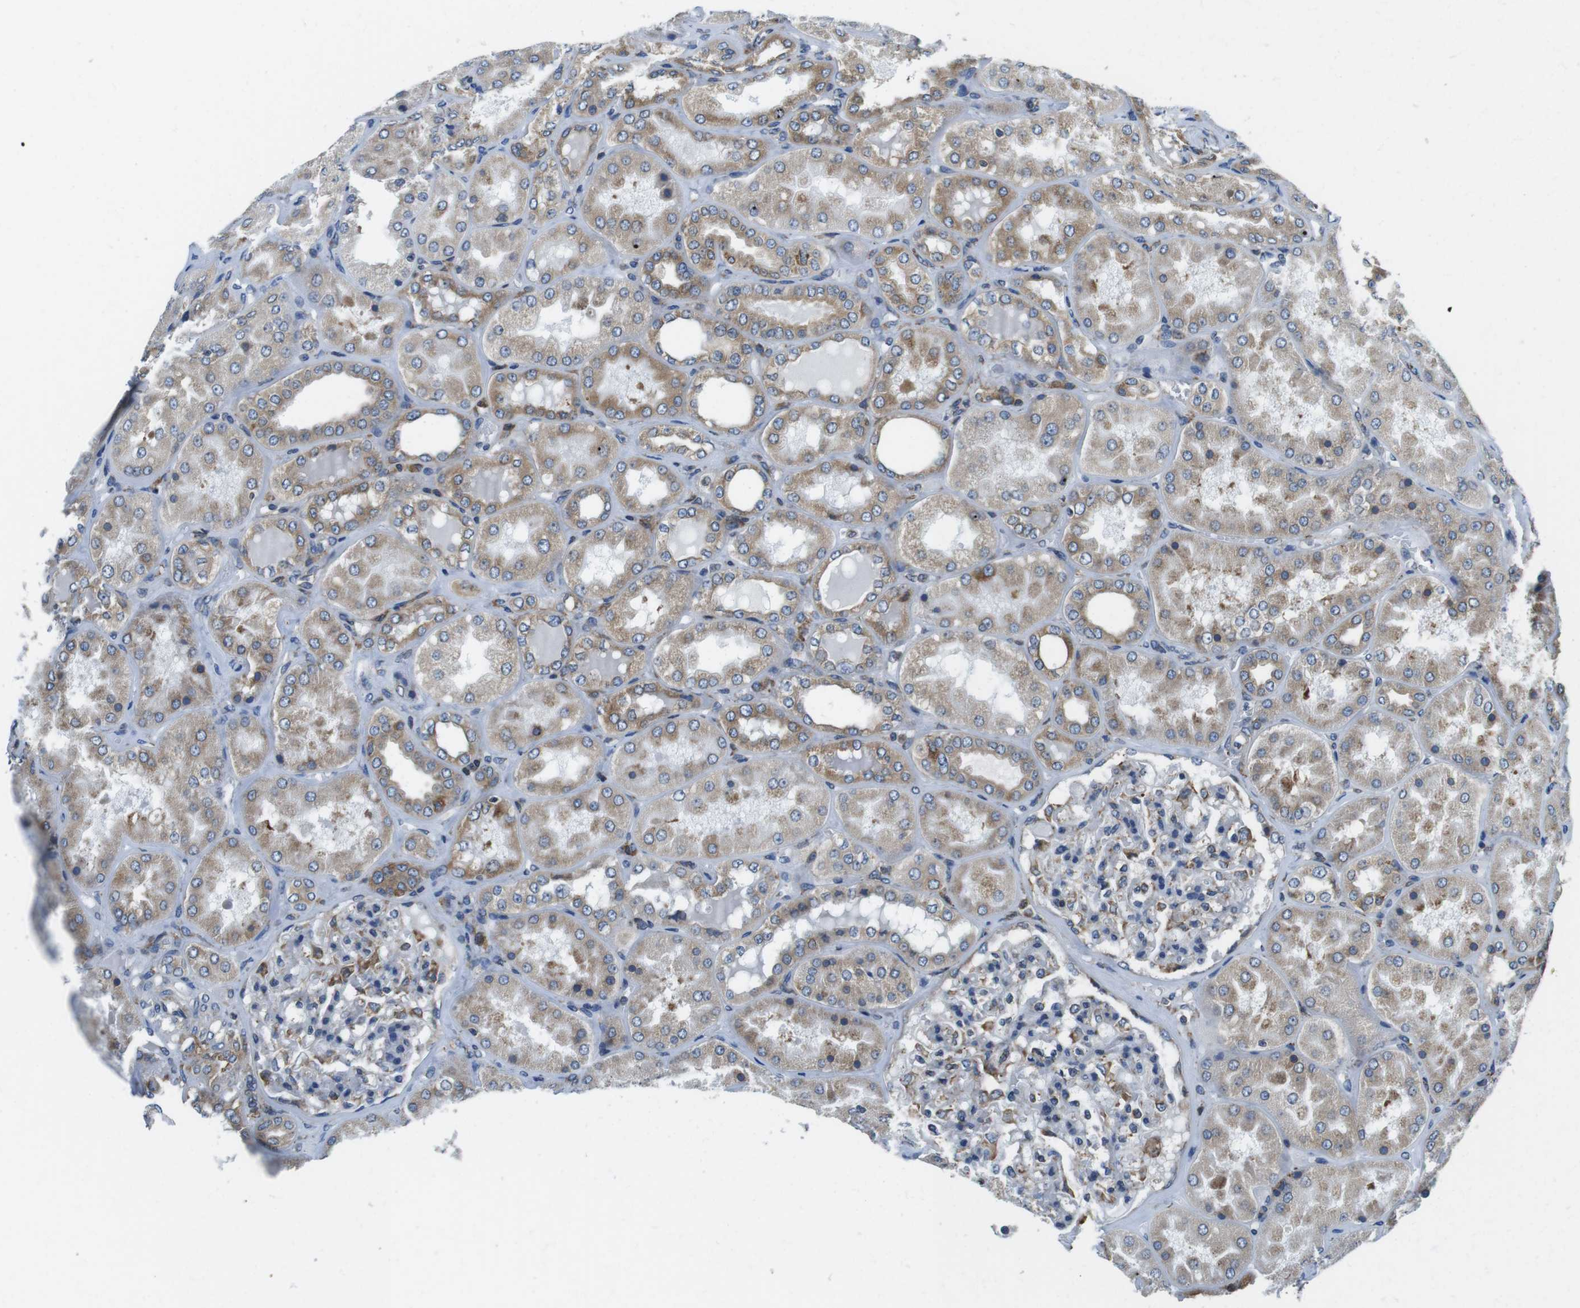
{"staining": {"intensity": "moderate", "quantity": "<25%", "location": "cytoplasmic/membranous"}, "tissue": "kidney", "cell_type": "Cells in glomeruli", "image_type": "normal", "snomed": [{"axis": "morphology", "description": "Normal tissue, NOS"}, {"axis": "topography", "description": "Kidney"}], "caption": "Immunohistochemical staining of normal kidney shows <25% levels of moderate cytoplasmic/membranous protein expression in about <25% of cells in glomeruli.", "gene": "UGGT1", "patient": {"sex": "female", "age": 56}}